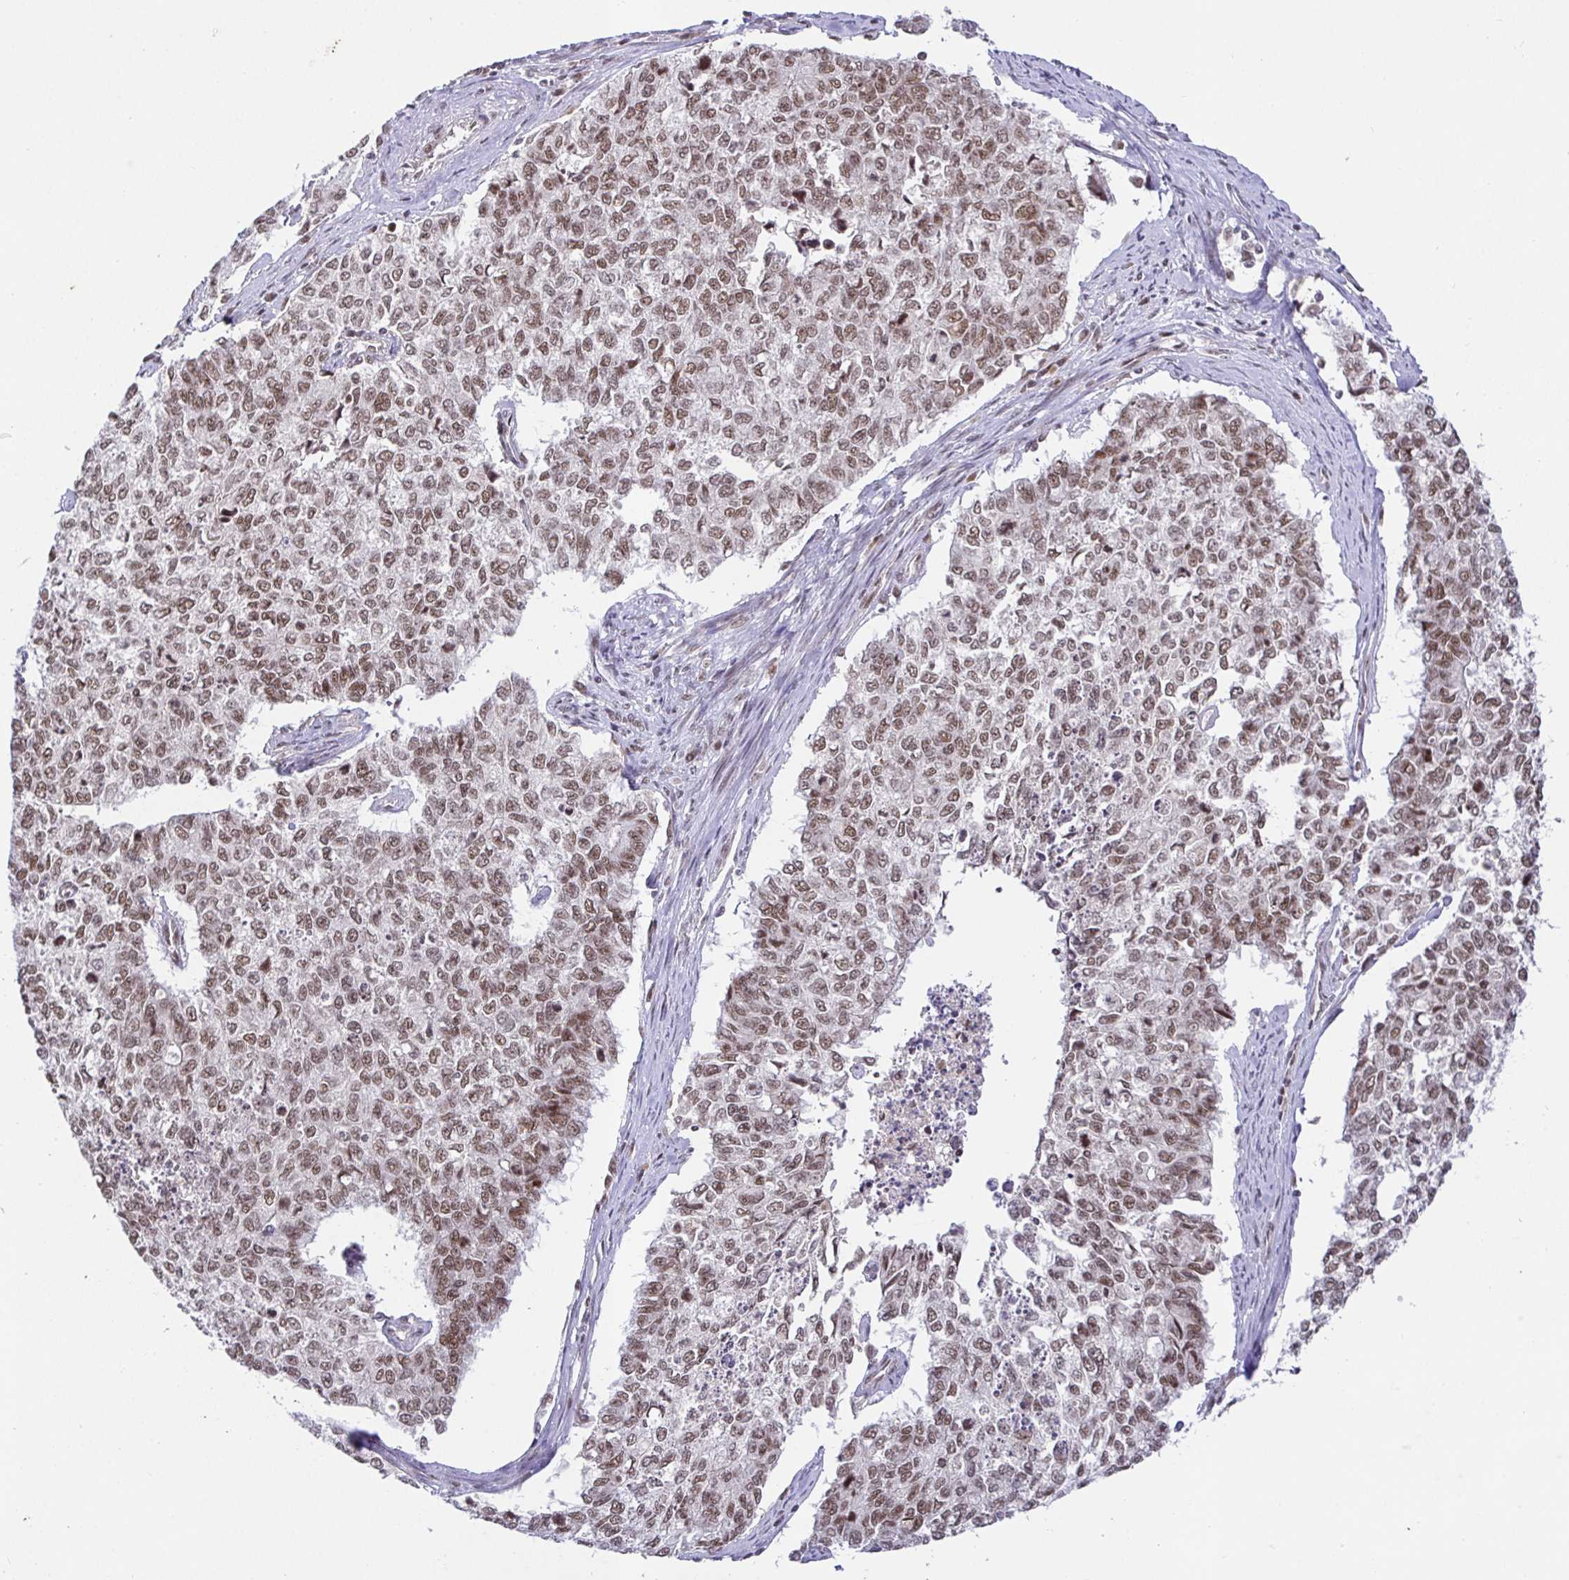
{"staining": {"intensity": "weak", "quantity": ">75%", "location": "nuclear"}, "tissue": "cervical cancer", "cell_type": "Tumor cells", "image_type": "cancer", "snomed": [{"axis": "morphology", "description": "Adenocarcinoma, NOS"}, {"axis": "topography", "description": "Cervix"}], "caption": "There is low levels of weak nuclear positivity in tumor cells of cervical cancer (adenocarcinoma), as demonstrated by immunohistochemical staining (brown color).", "gene": "USF1", "patient": {"sex": "female", "age": 63}}